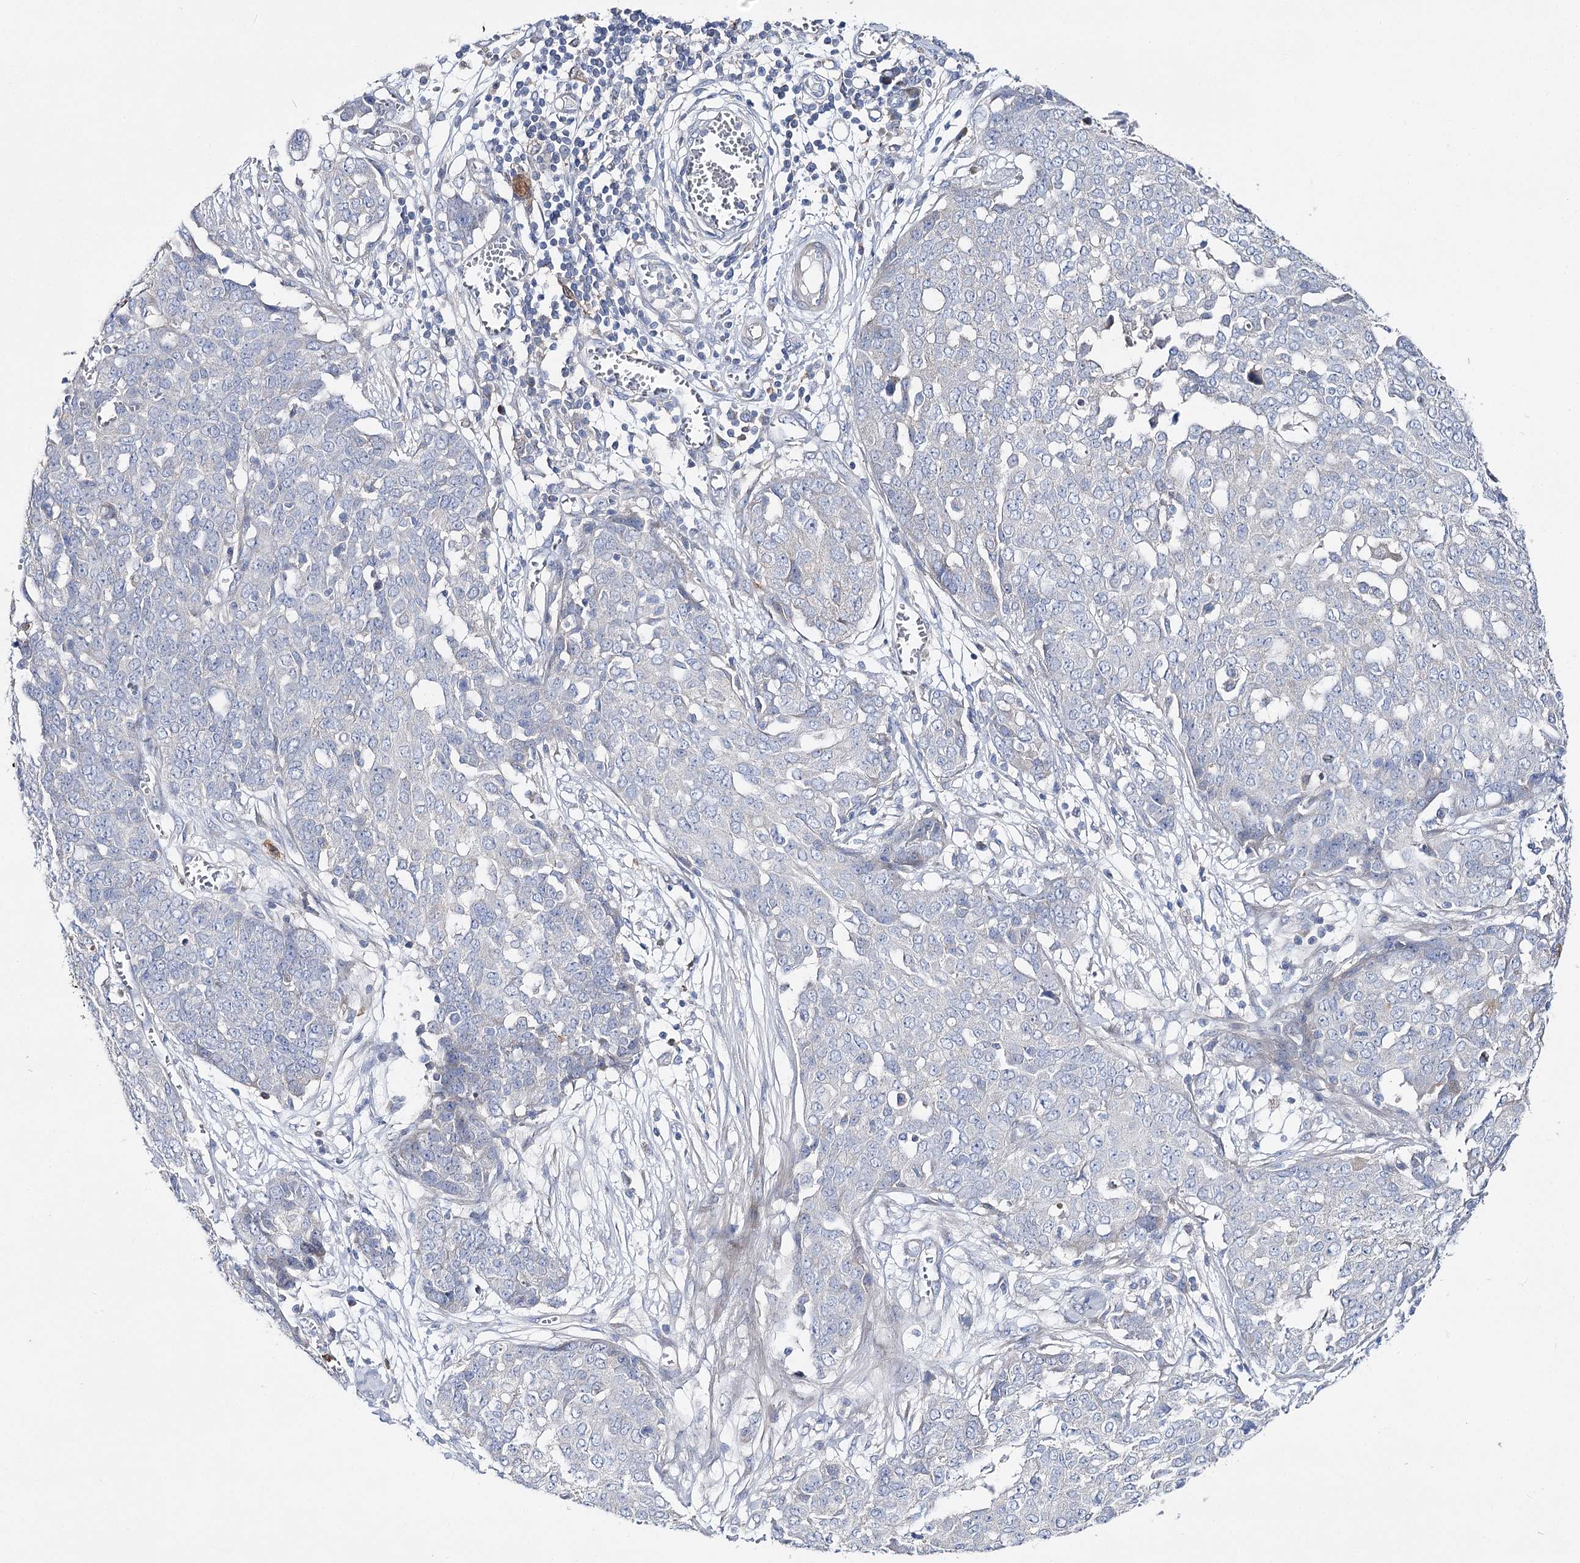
{"staining": {"intensity": "negative", "quantity": "none", "location": "none"}, "tissue": "ovarian cancer", "cell_type": "Tumor cells", "image_type": "cancer", "snomed": [{"axis": "morphology", "description": "Cystadenocarcinoma, serous, NOS"}, {"axis": "topography", "description": "Soft tissue"}, {"axis": "topography", "description": "Ovary"}], "caption": "DAB (3,3'-diaminobenzidine) immunohistochemical staining of ovarian serous cystadenocarcinoma demonstrates no significant staining in tumor cells.", "gene": "NRAP", "patient": {"sex": "female", "age": 57}}